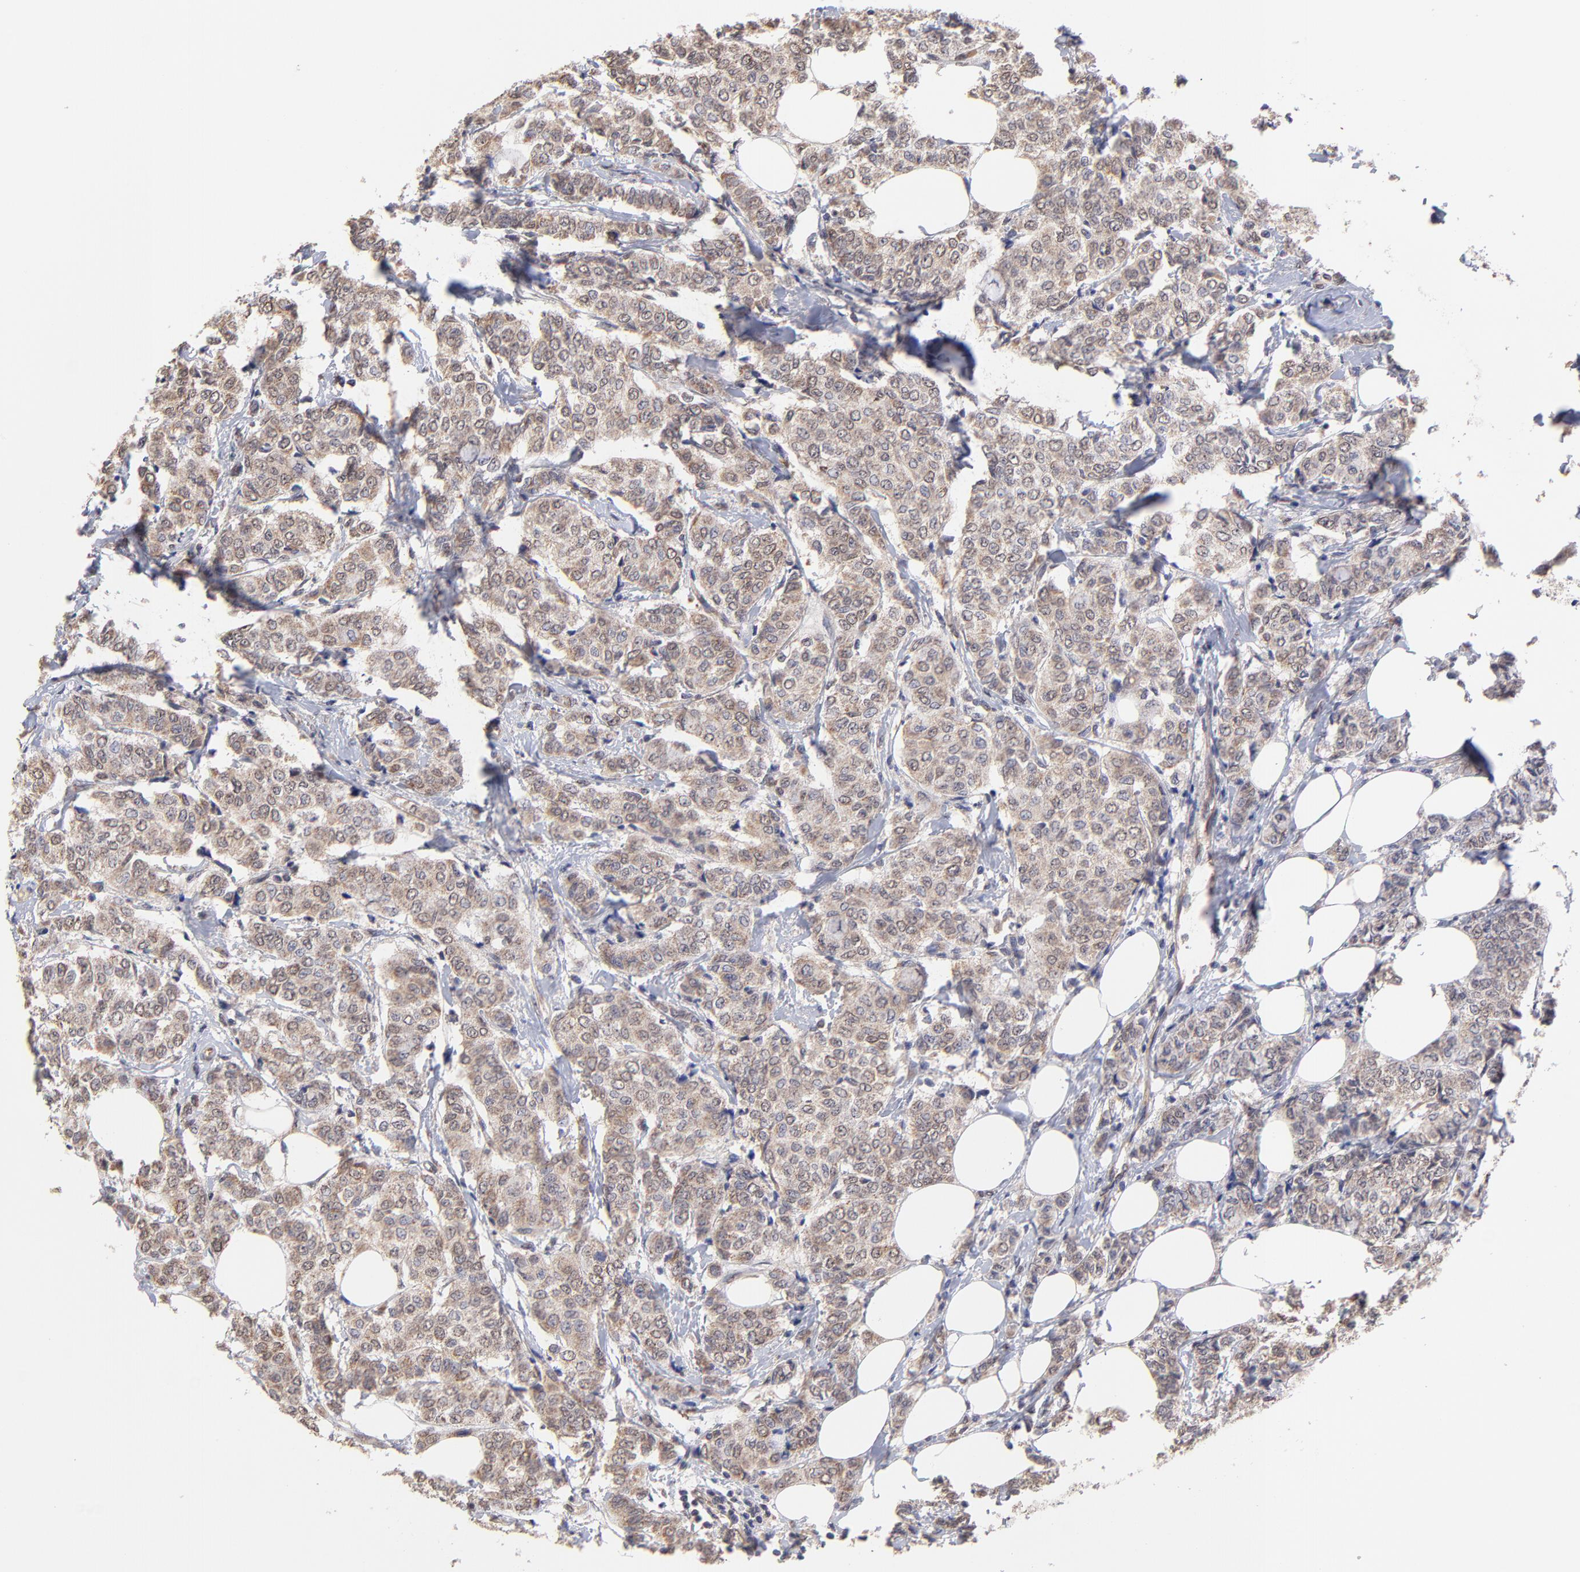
{"staining": {"intensity": "moderate", "quantity": ">75%", "location": "cytoplasmic/membranous"}, "tissue": "breast cancer", "cell_type": "Tumor cells", "image_type": "cancer", "snomed": [{"axis": "morphology", "description": "Lobular carcinoma"}, {"axis": "topography", "description": "Breast"}], "caption": "Breast cancer tissue displays moderate cytoplasmic/membranous expression in about >75% of tumor cells The staining was performed using DAB (3,3'-diaminobenzidine), with brown indicating positive protein expression. Nuclei are stained blue with hematoxylin.", "gene": "UBE2H", "patient": {"sex": "female", "age": 60}}